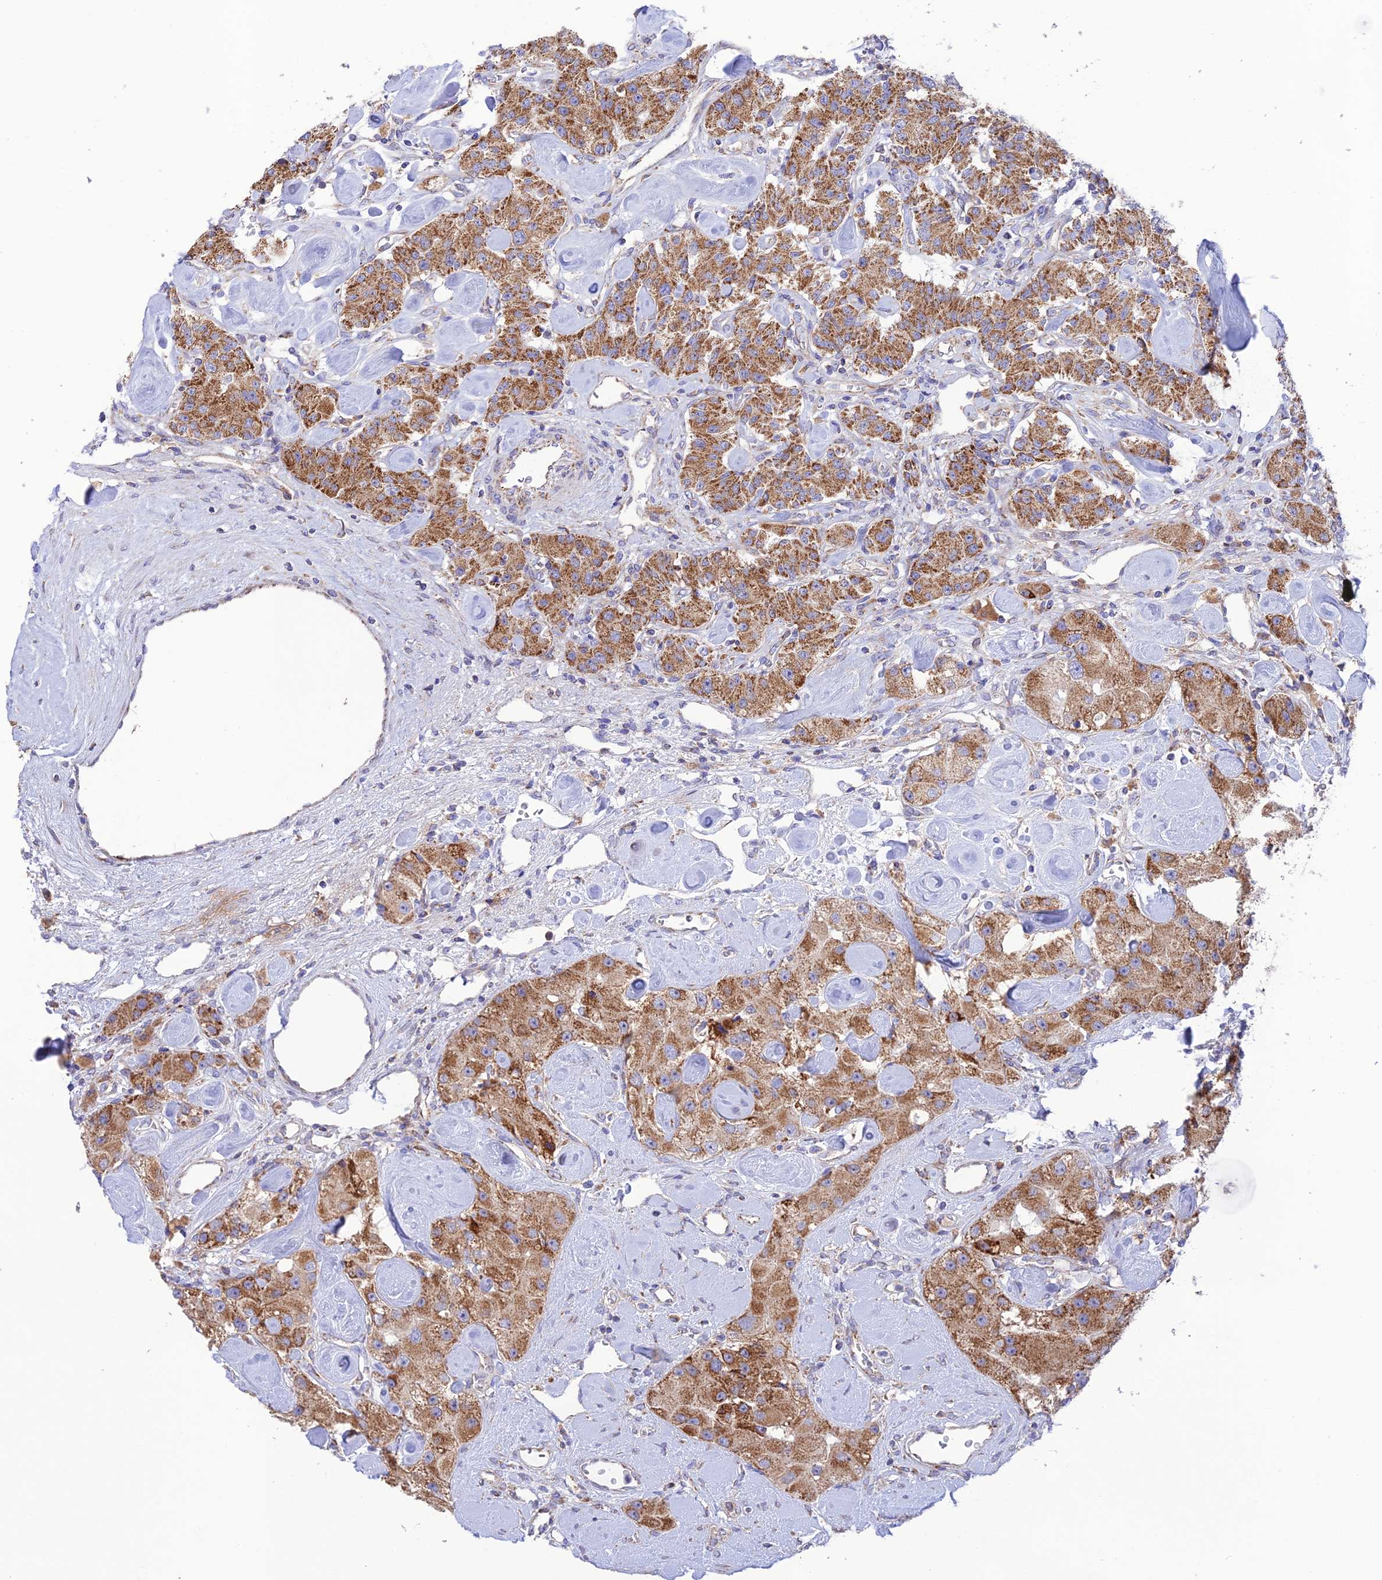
{"staining": {"intensity": "moderate", "quantity": ">75%", "location": "cytoplasmic/membranous"}, "tissue": "carcinoid", "cell_type": "Tumor cells", "image_type": "cancer", "snomed": [{"axis": "morphology", "description": "Carcinoid, malignant, NOS"}, {"axis": "topography", "description": "Pancreas"}], "caption": "Protein expression analysis of human carcinoid (malignant) reveals moderate cytoplasmic/membranous expression in about >75% of tumor cells.", "gene": "UAP1L1", "patient": {"sex": "male", "age": 41}}